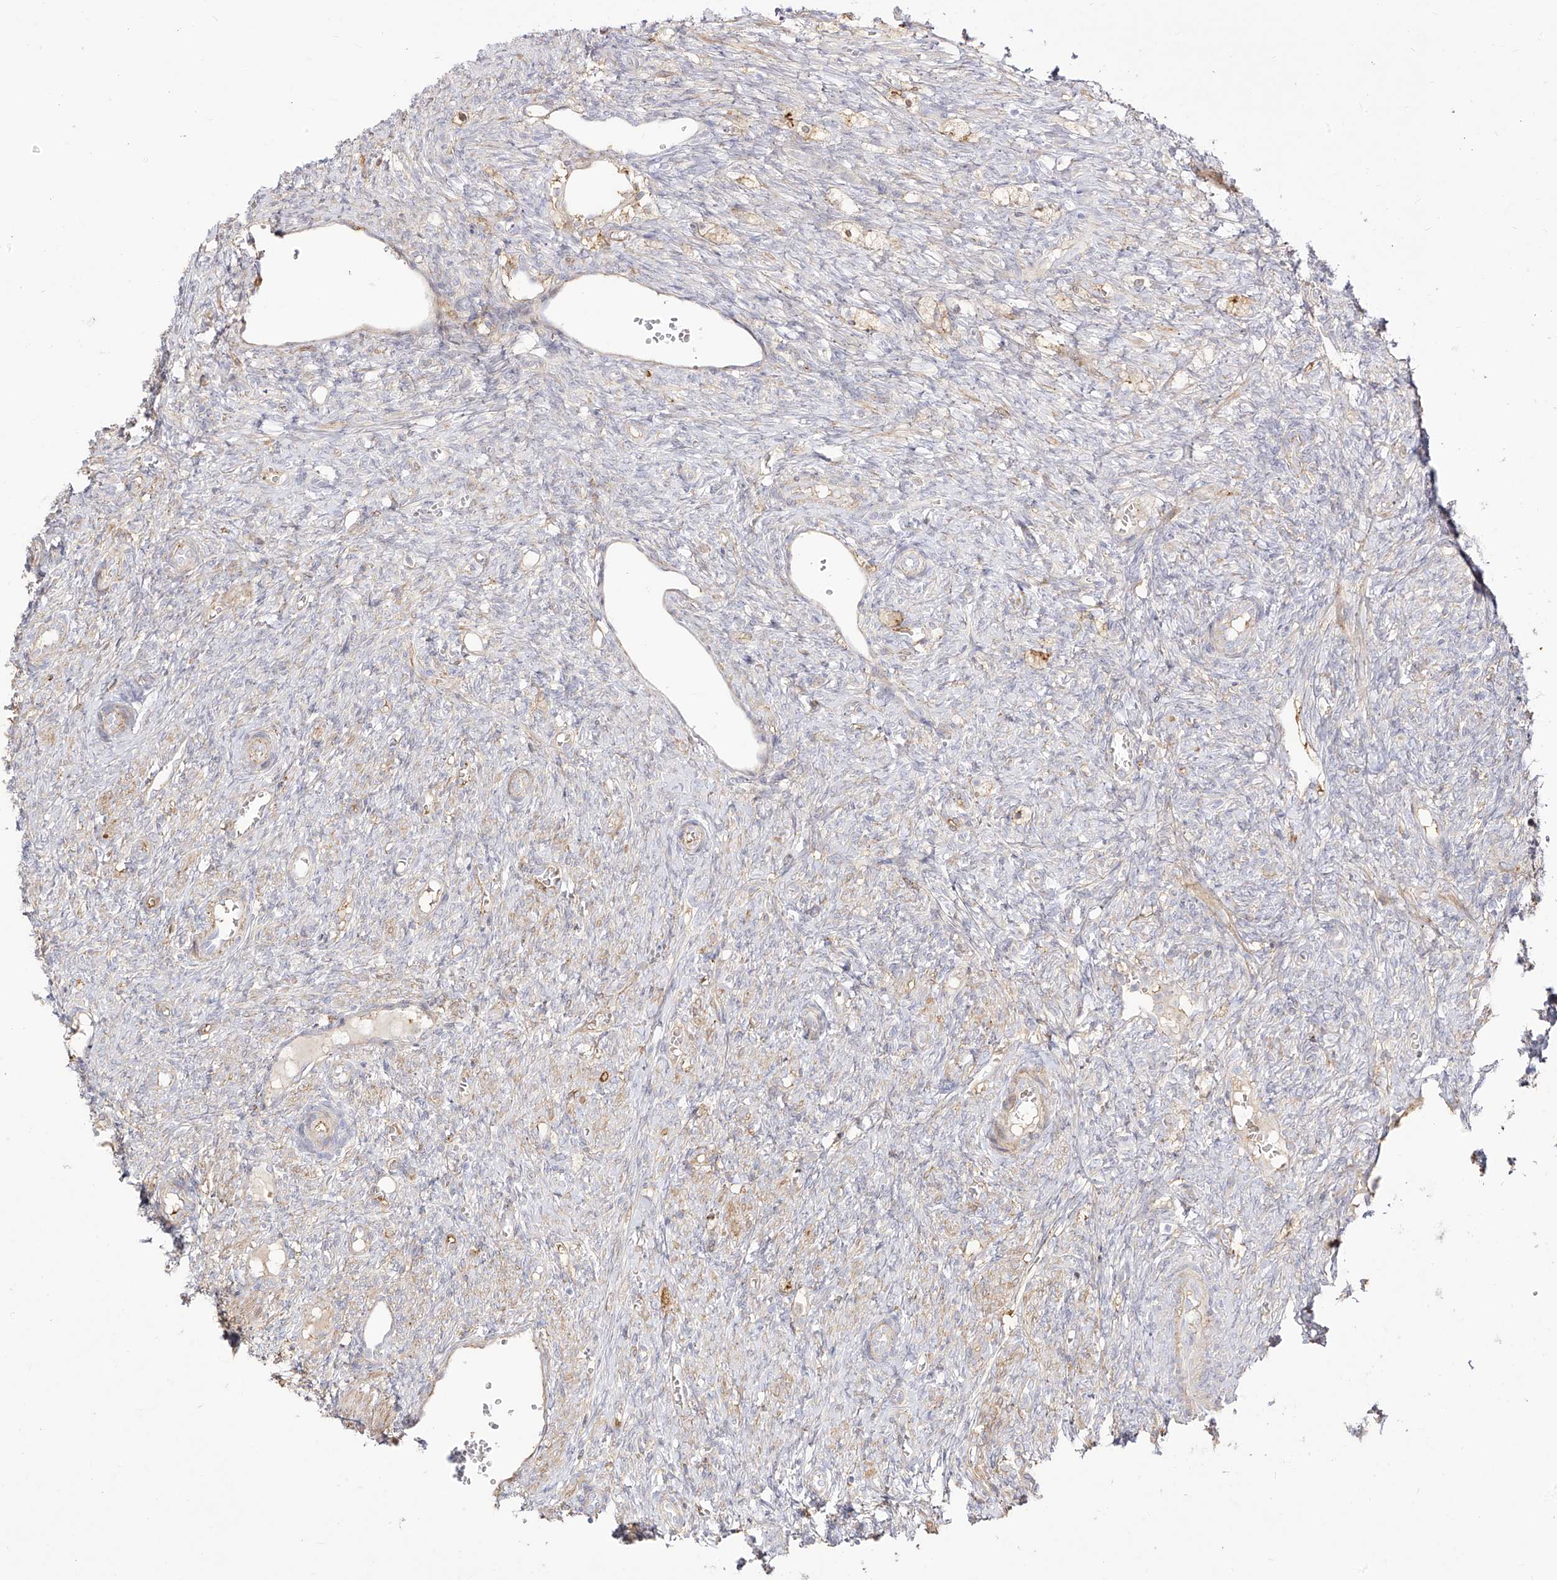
{"staining": {"intensity": "negative", "quantity": "none", "location": "none"}, "tissue": "ovary", "cell_type": "Ovarian stroma cells", "image_type": "normal", "snomed": [{"axis": "morphology", "description": "Normal tissue, NOS"}, {"axis": "topography", "description": "Ovary"}], "caption": "Histopathology image shows no significant protein positivity in ovarian stroma cells of unremarkable ovary. (Stains: DAB immunohistochemistry with hematoxylin counter stain, Microscopy: brightfield microscopy at high magnification).", "gene": "ZGRF1", "patient": {"sex": "female", "age": 41}}